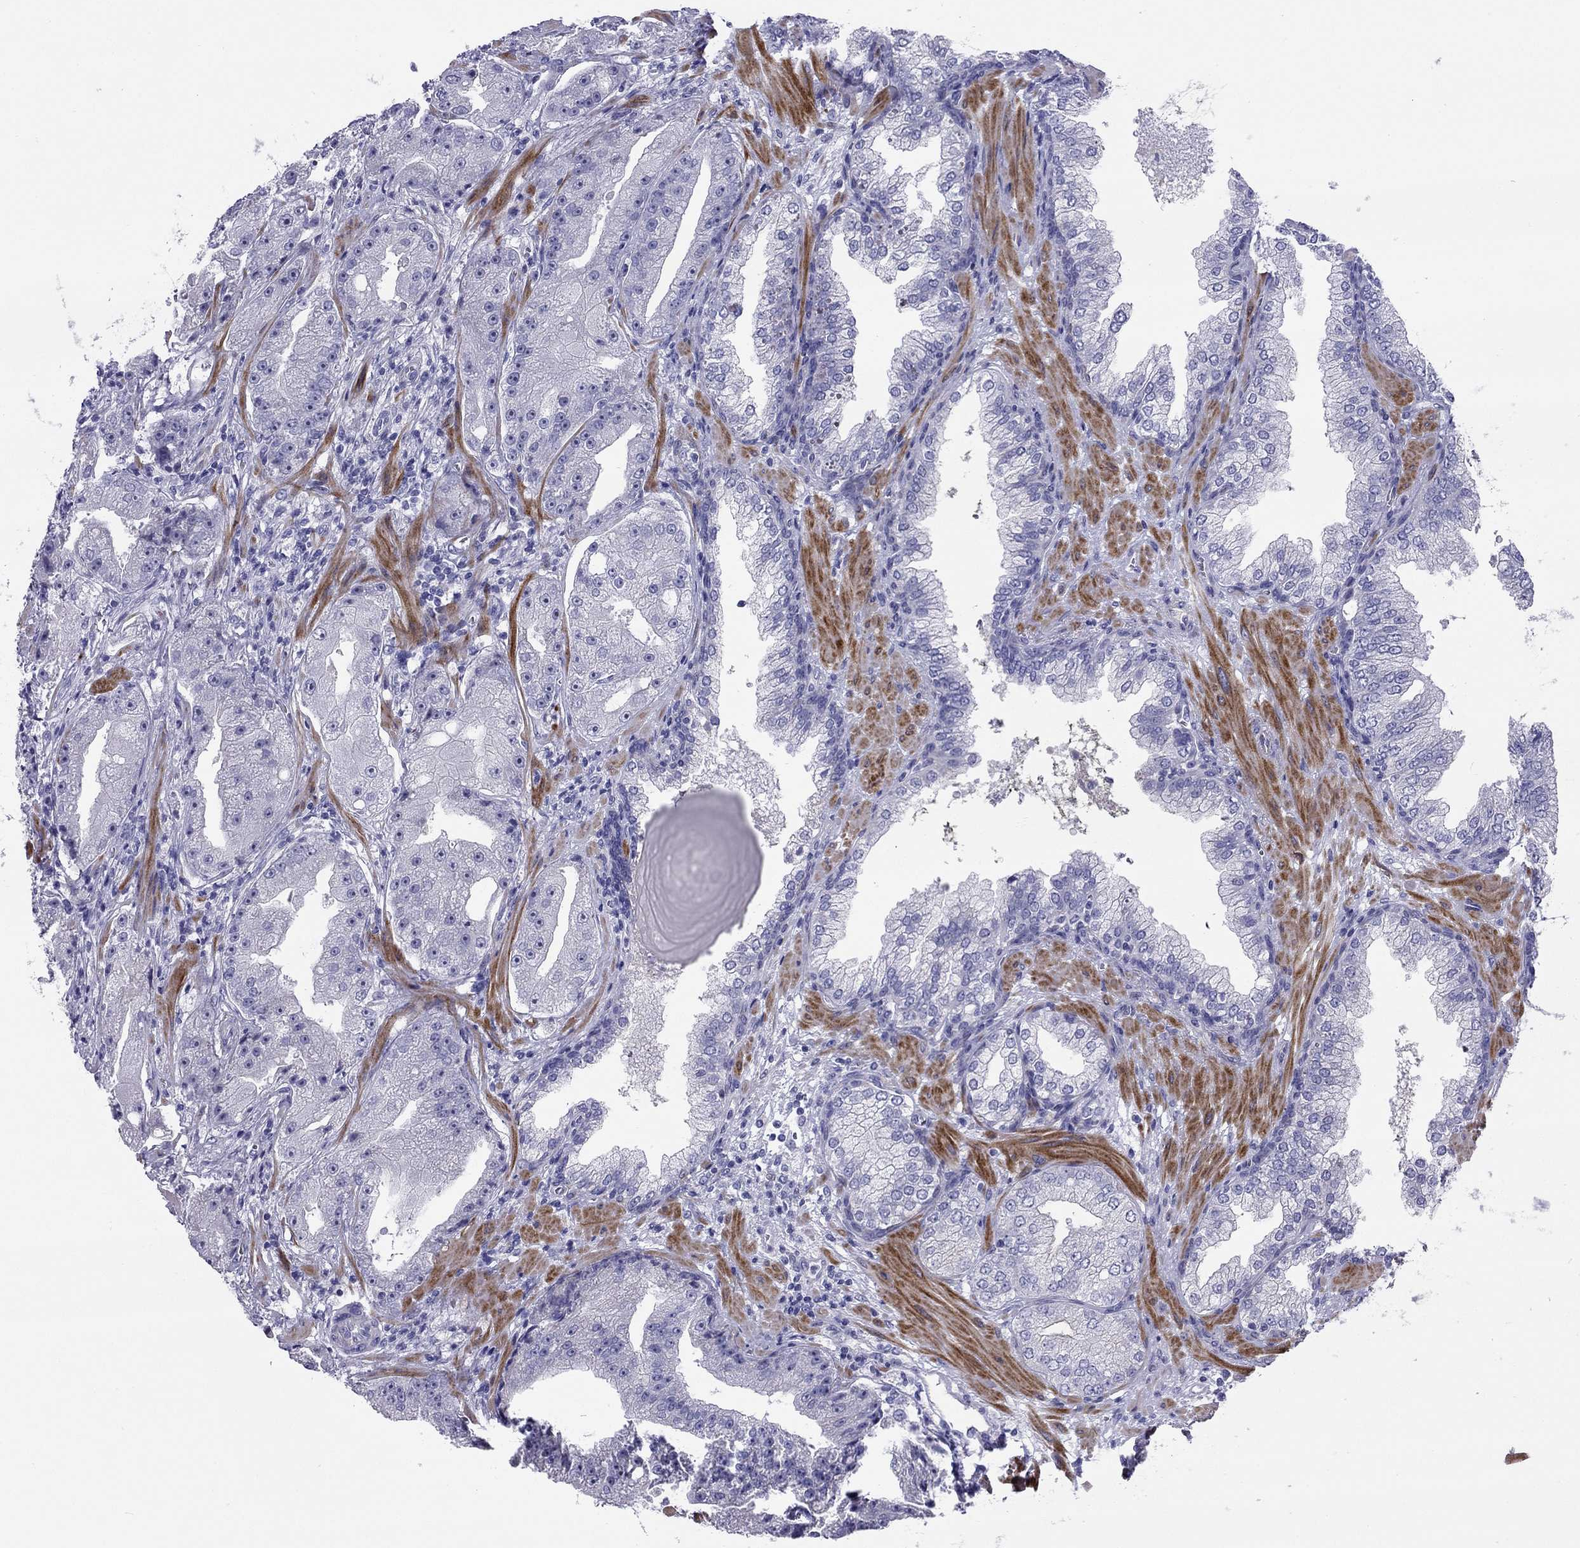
{"staining": {"intensity": "negative", "quantity": "none", "location": "none"}, "tissue": "prostate cancer", "cell_type": "Tumor cells", "image_type": "cancer", "snomed": [{"axis": "morphology", "description": "Adenocarcinoma, Low grade"}, {"axis": "topography", "description": "Prostate"}], "caption": "Immunohistochemistry histopathology image of prostate low-grade adenocarcinoma stained for a protein (brown), which exhibits no staining in tumor cells. (Immunohistochemistry, brightfield microscopy, high magnification).", "gene": "CMYA5", "patient": {"sex": "male", "age": 62}}